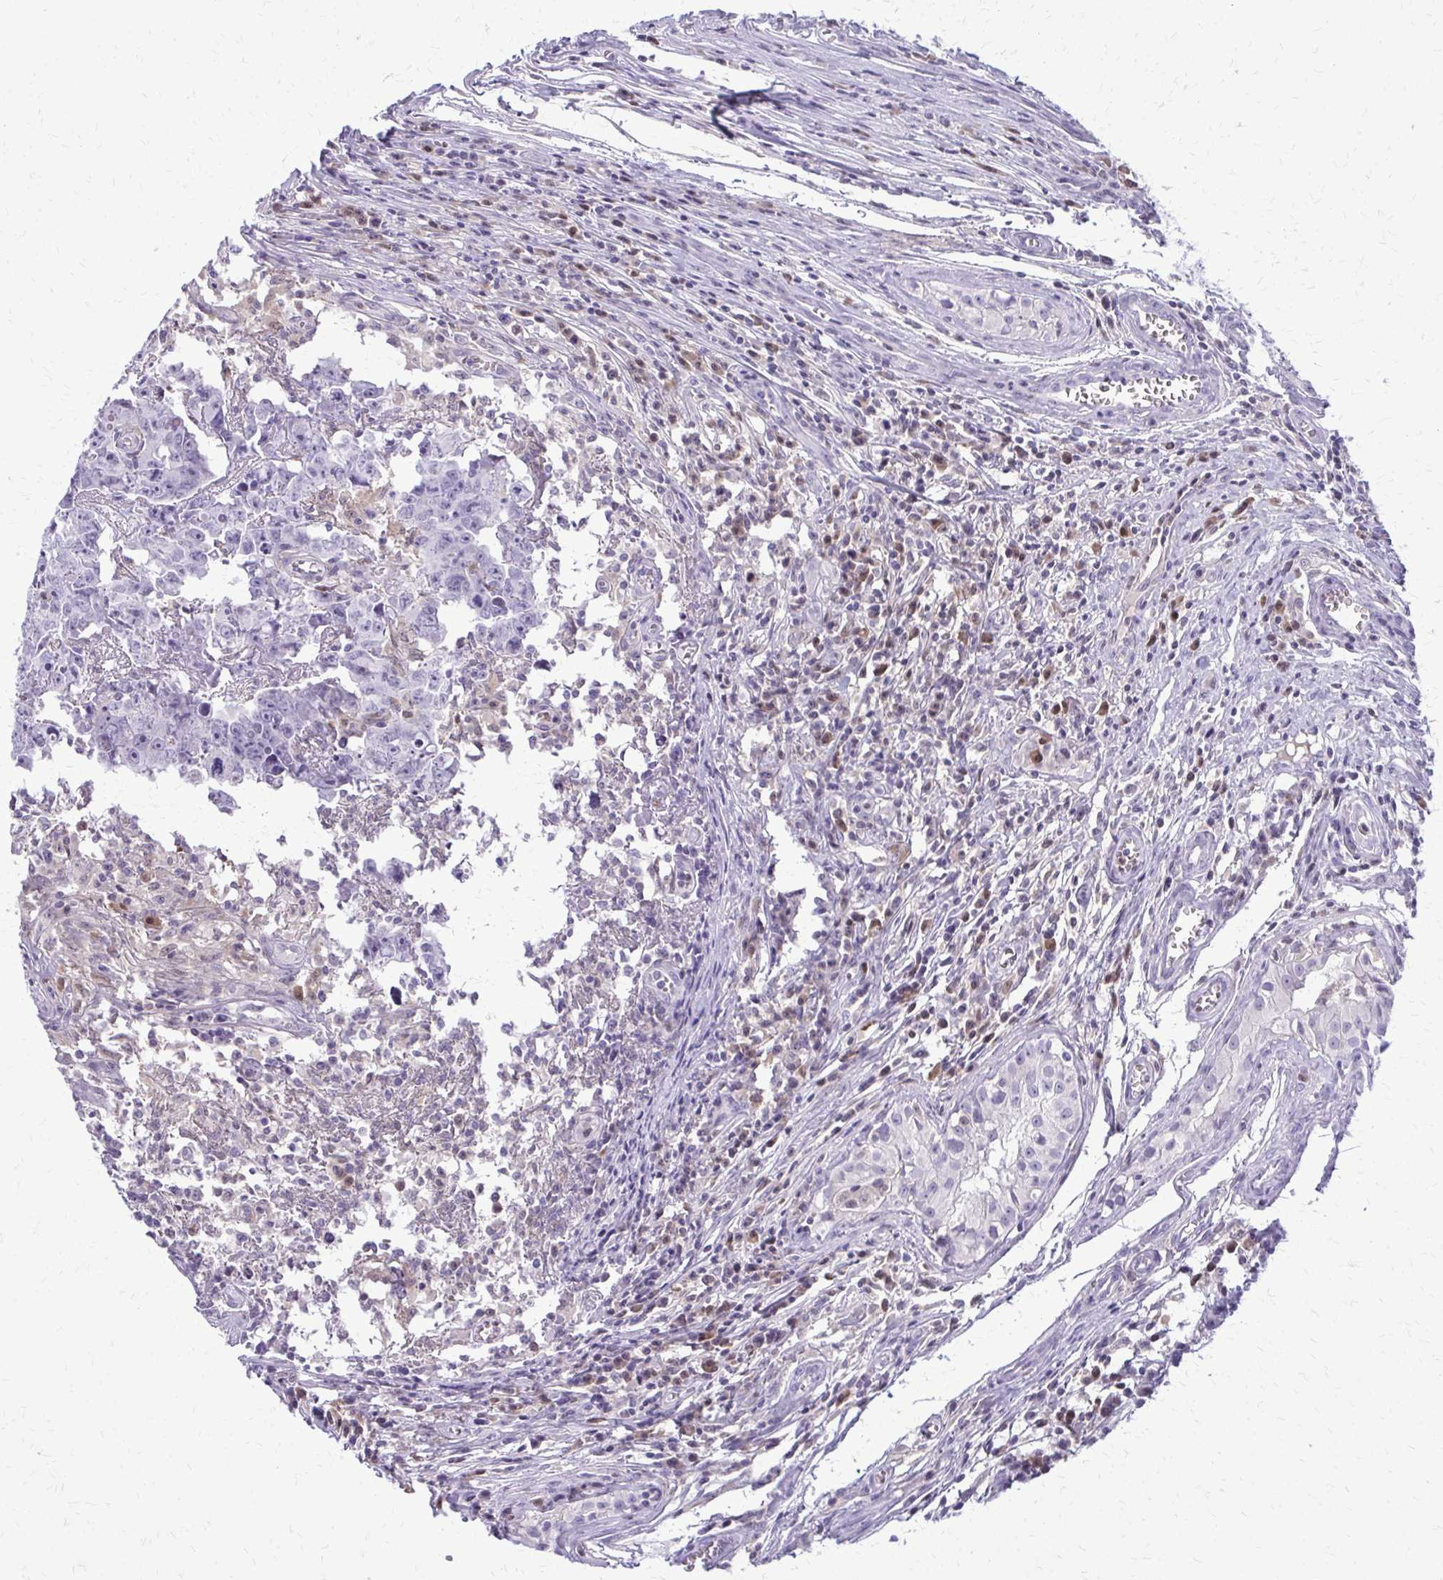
{"staining": {"intensity": "negative", "quantity": "none", "location": "none"}, "tissue": "testis cancer", "cell_type": "Tumor cells", "image_type": "cancer", "snomed": [{"axis": "morphology", "description": "Carcinoma, Embryonal, NOS"}, {"axis": "topography", "description": "Testis"}], "caption": "This is an IHC histopathology image of testis cancer. There is no staining in tumor cells.", "gene": "GLRX", "patient": {"sex": "male", "age": 22}}